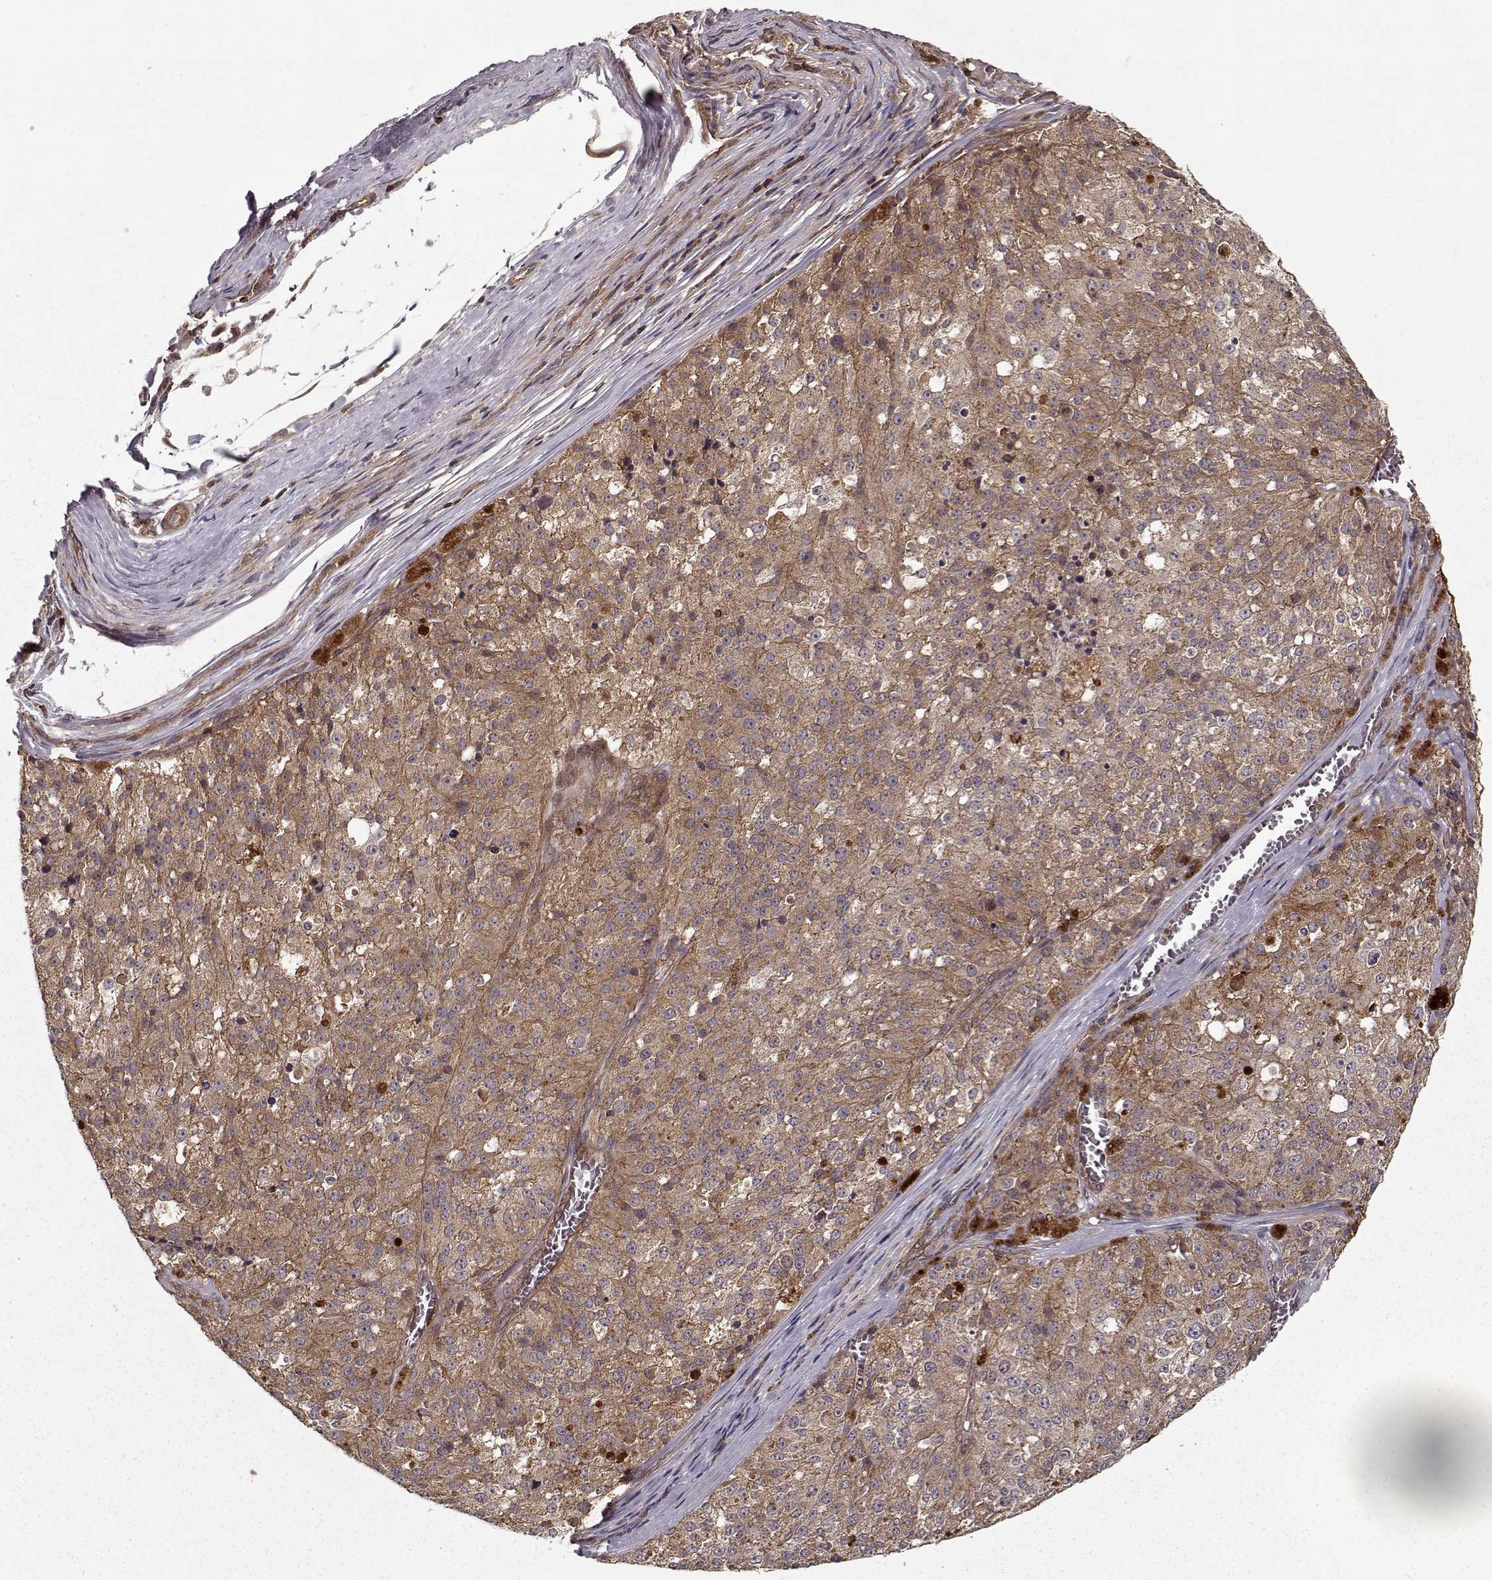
{"staining": {"intensity": "moderate", "quantity": ">75%", "location": "cytoplasmic/membranous"}, "tissue": "melanoma", "cell_type": "Tumor cells", "image_type": "cancer", "snomed": [{"axis": "morphology", "description": "Malignant melanoma, Metastatic site"}, {"axis": "topography", "description": "Lymph node"}], "caption": "Immunohistochemical staining of melanoma demonstrates moderate cytoplasmic/membranous protein positivity in approximately >75% of tumor cells.", "gene": "PPP1R12A", "patient": {"sex": "female", "age": 64}}